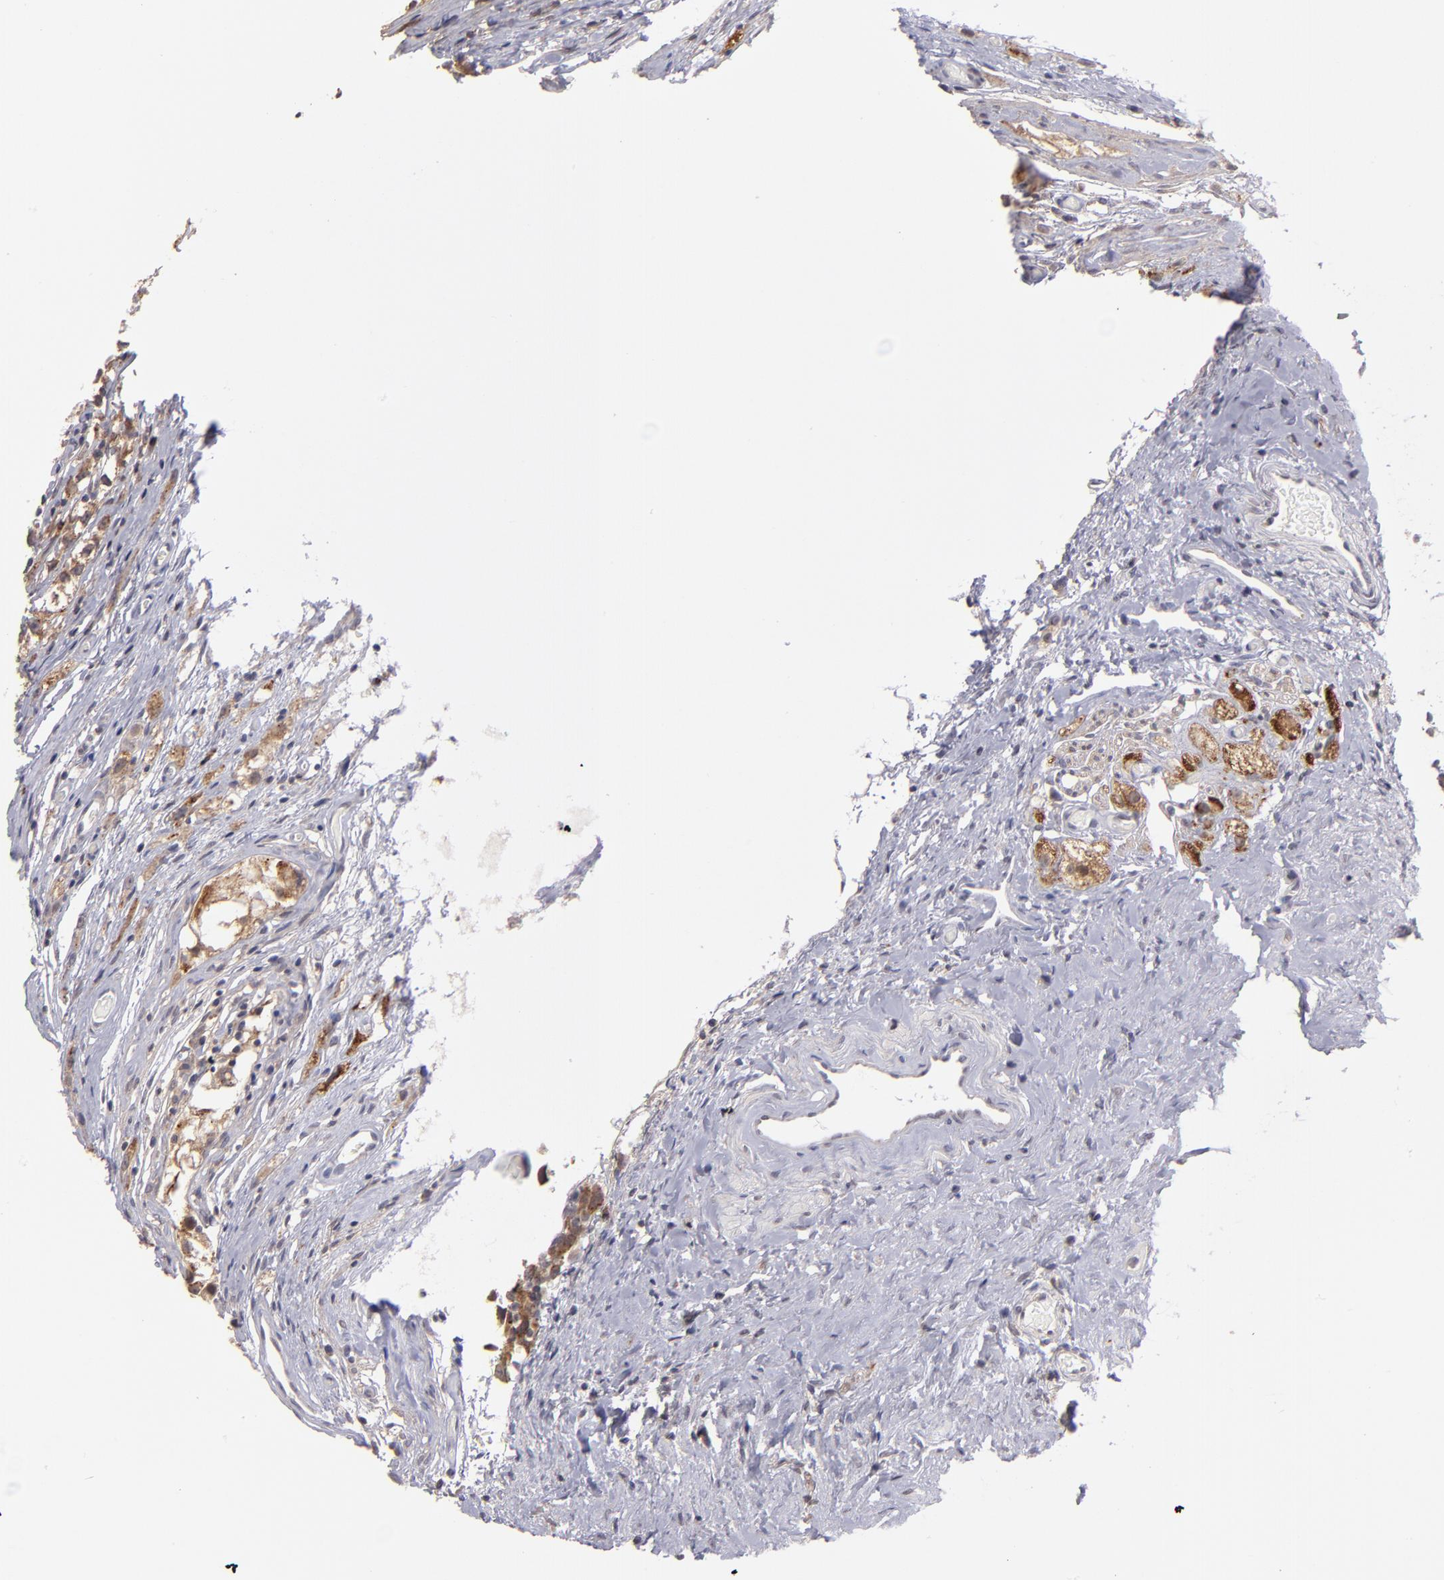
{"staining": {"intensity": "moderate", "quantity": ">75%", "location": "cytoplasmic/membranous"}, "tissue": "testis cancer", "cell_type": "Tumor cells", "image_type": "cancer", "snomed": [{"axis": "morphology", "description": "Seminoma, NOS"}, {"axis": "topography", "description": "Testis"}], "caption": "This histopathology image shows immunohistochemistry (IHC) staining of human seminoma (testis), with medium moderate cytoplasmic/membranous positivity in approximately >75% of tumor cells.", "gene": "ZFYVE1", "patient": {"sex": "male", "age": 35}}